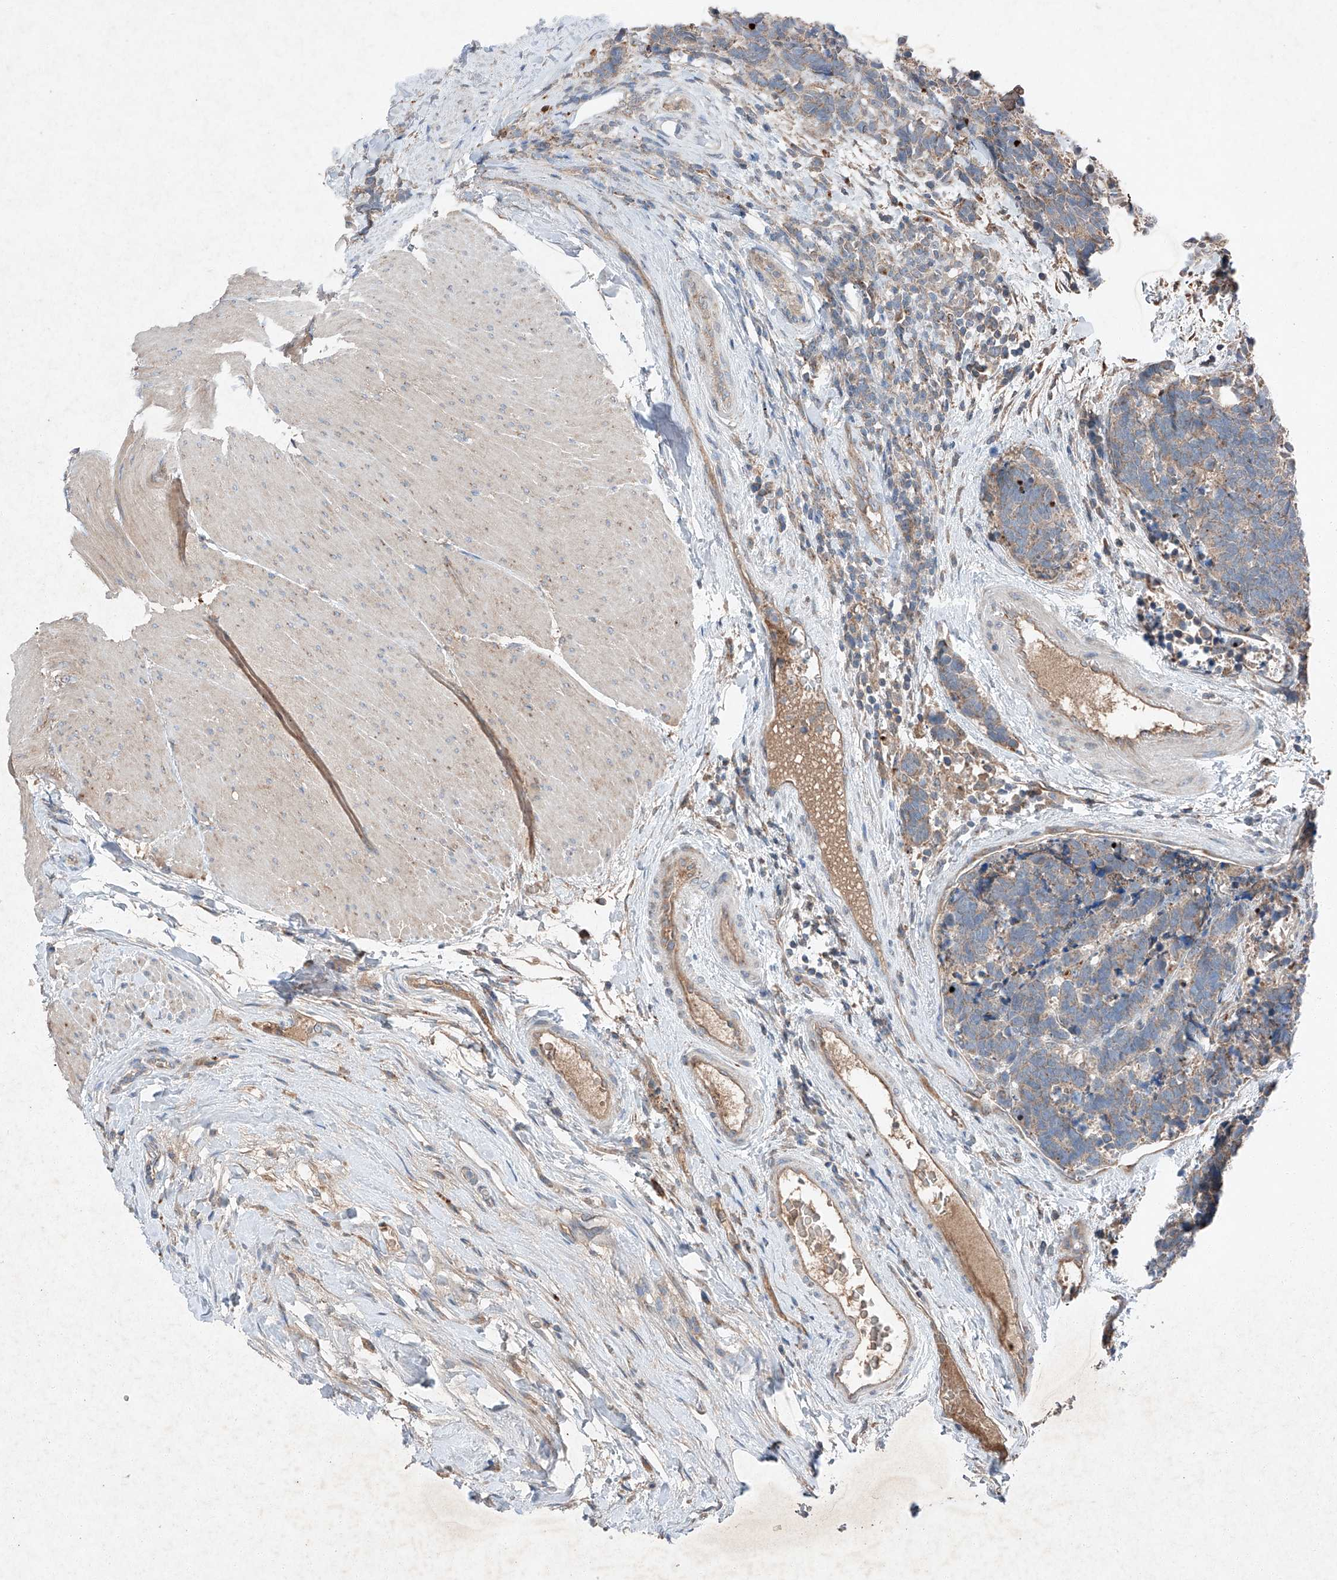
{"staining": {"intensity": "negative", "quantity": "none", "location": "none"}, "tissue": "carcinoid", "cell_type": "Tumor cells", "image_type": "cancer", "snomed": [{"axis": "morphology", "description": "Carcinoma, NOS"}, {"axis": "morphology", "description": "Carcinoid, malignant, NOS"}, {"axis": "topography", "description": "Urinary bladder"}], "caption": "DAB (3,3'-diaminobenzidine) immunohistochemical staining of human carcinoid reveals no significant expression in tumor cells.", "gene": "RUSC1", "patient": {"sex": "male", "age": 57}}